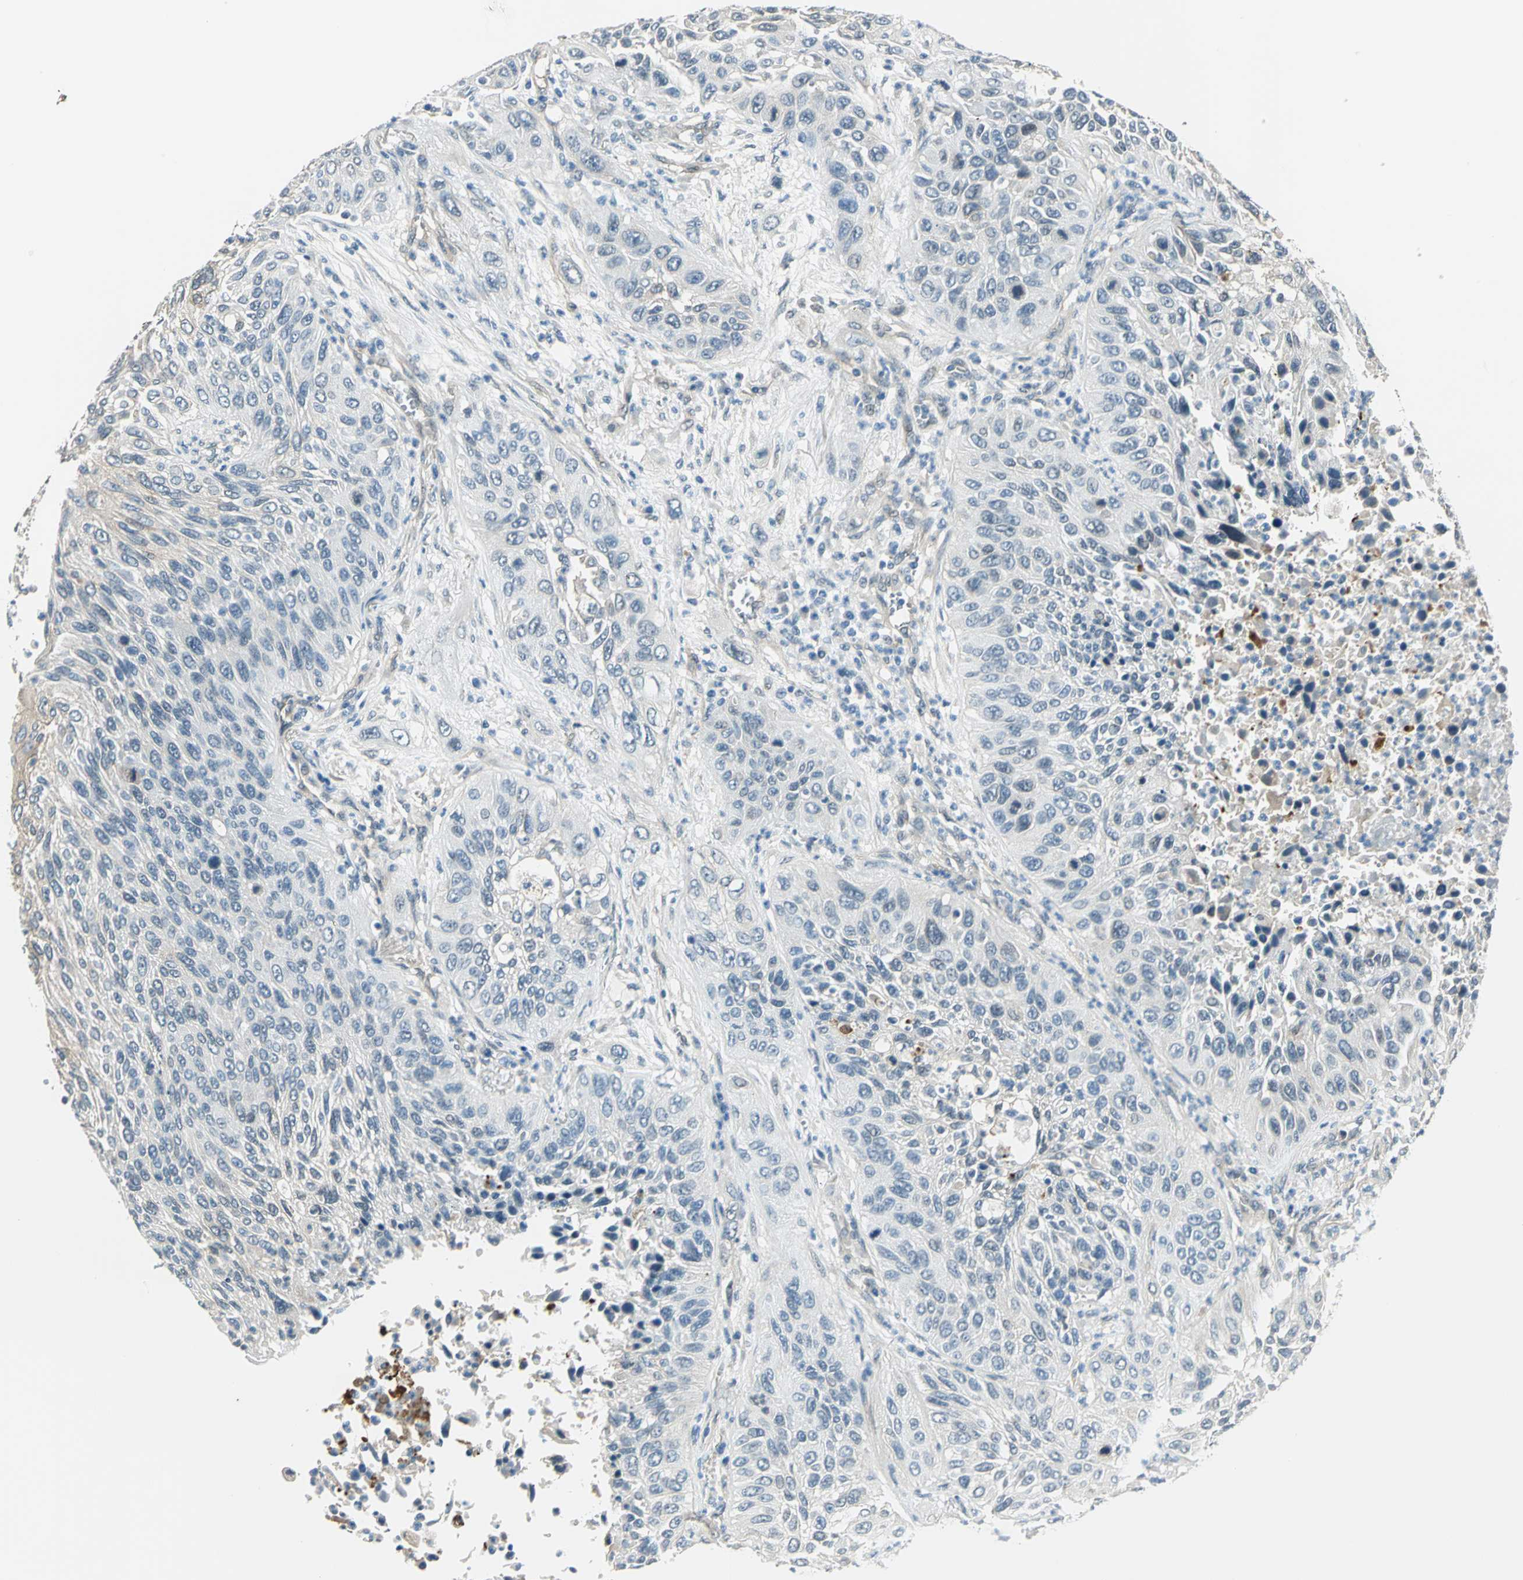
{"staining": {"intensity": "weak", "quantity": "<25%", "location": "cytoplasmic/membranous"}, "tissue": "lung cancer", "cell_type": "Tumor cells", "image_type": "cancer", "snomed": [{"axis": "morphology", "description": "Squamous cell carcinoma, NOS"}, {"axis": "topography", "description": "Lung"}], "caption": "Immunohistochemistry photomicrograph of squamous cell carcinoma (lung) stained for a protein (brown), which demonstrates no expression in tumor cells.", "gene": "CDC42EP1", "patient": {"sex": "female", "age": 76}}